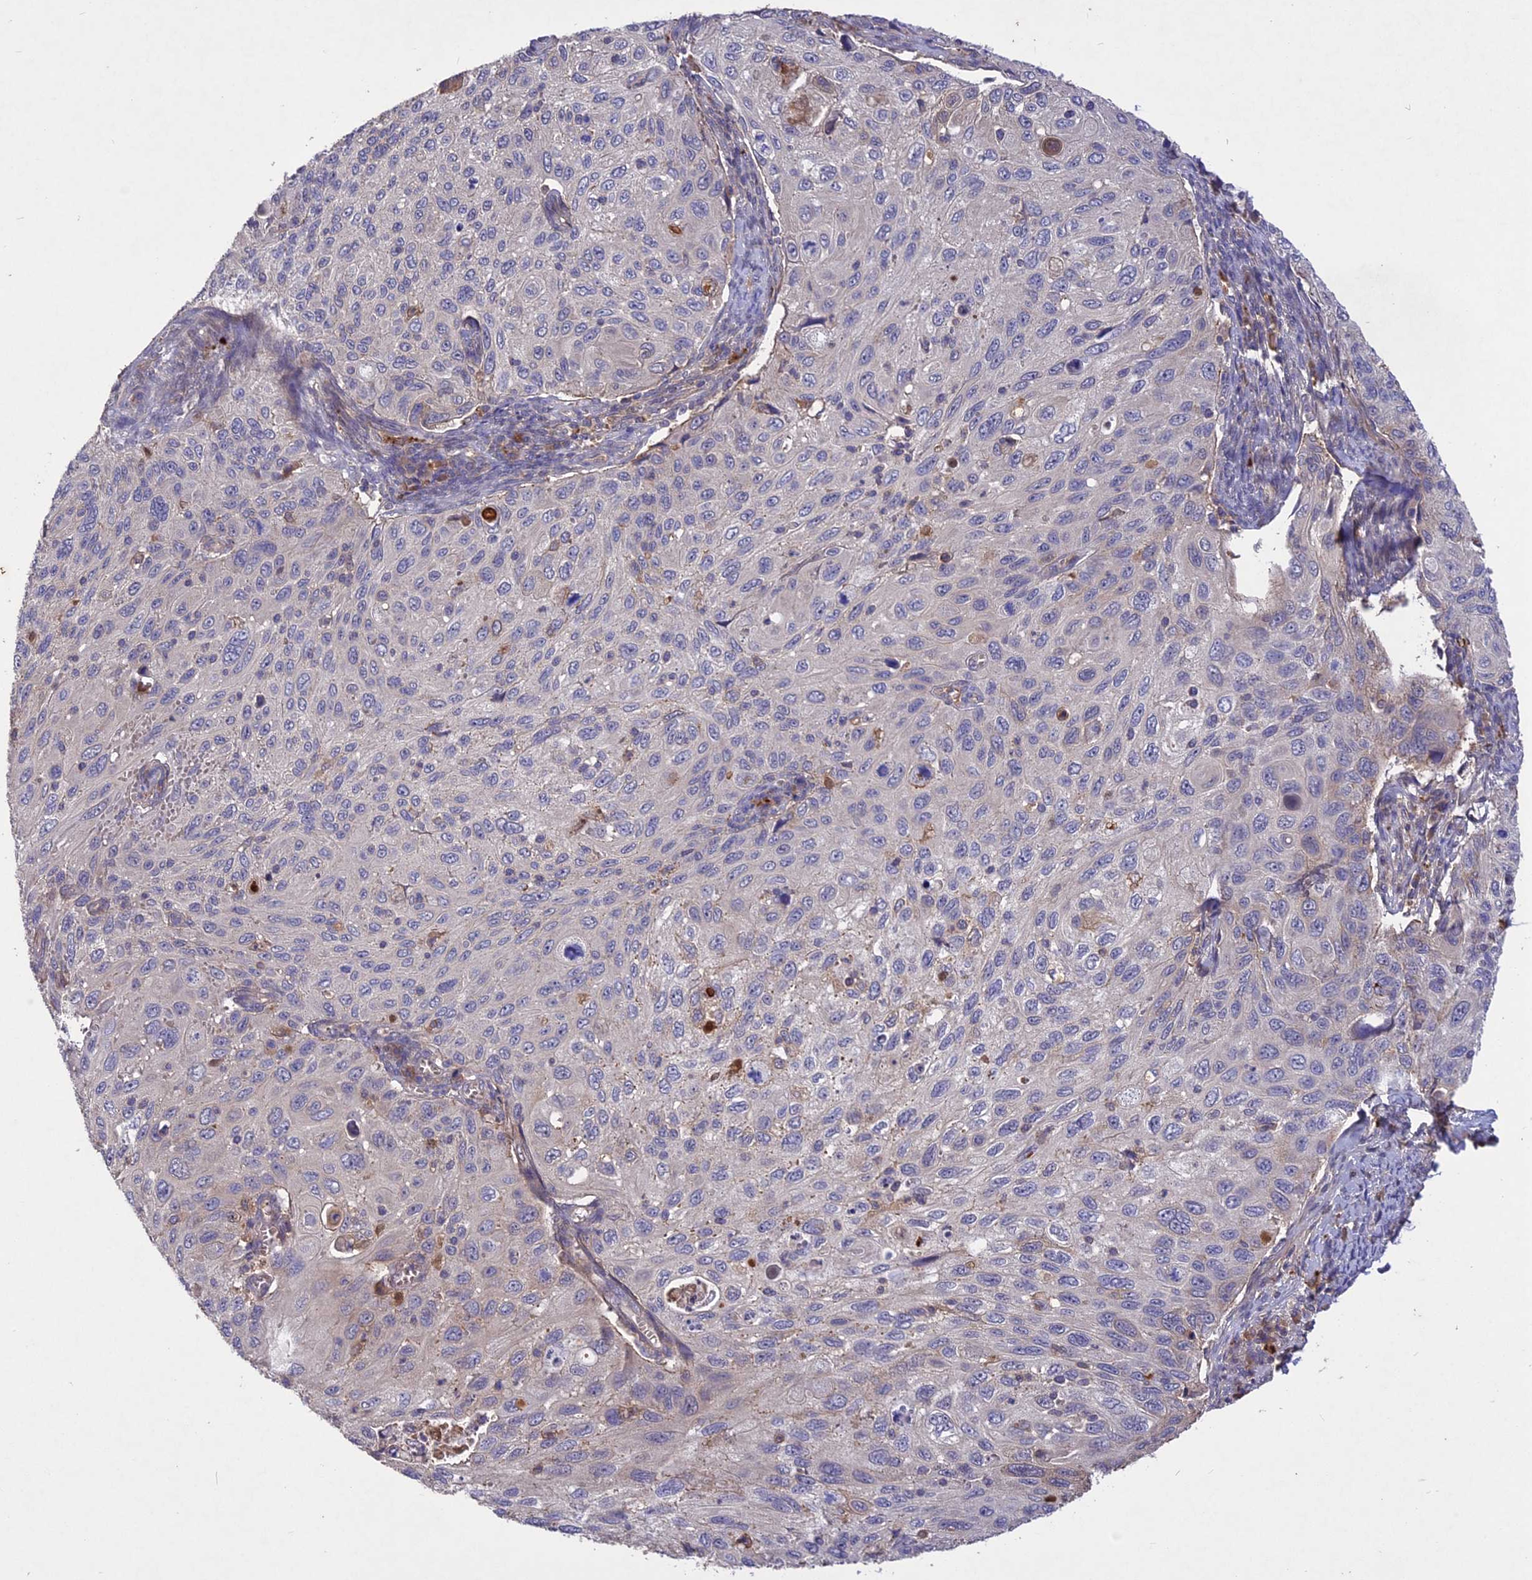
{"staining": {"intensity": "negative", "quantity": "none", "location": "none"}, "tissue": "cervical cancer", "cell_type": "Tumor cells", "image_type": "cancer", "snomed": [{"axis": "morphology", "description": "Squamous cell carcinoma, NOS"}, {"axis": "topography", "description": "Cervix"}], "caption": "Immunohistochemistry (IHC) histopathology image of neoplastic tissue: human cervical squamous cell carcinoma stained with DAB reveals no significant protein positivity in tumor cells.", "gene": "ADO", "patient": {"sex": "female", "age": 70}}